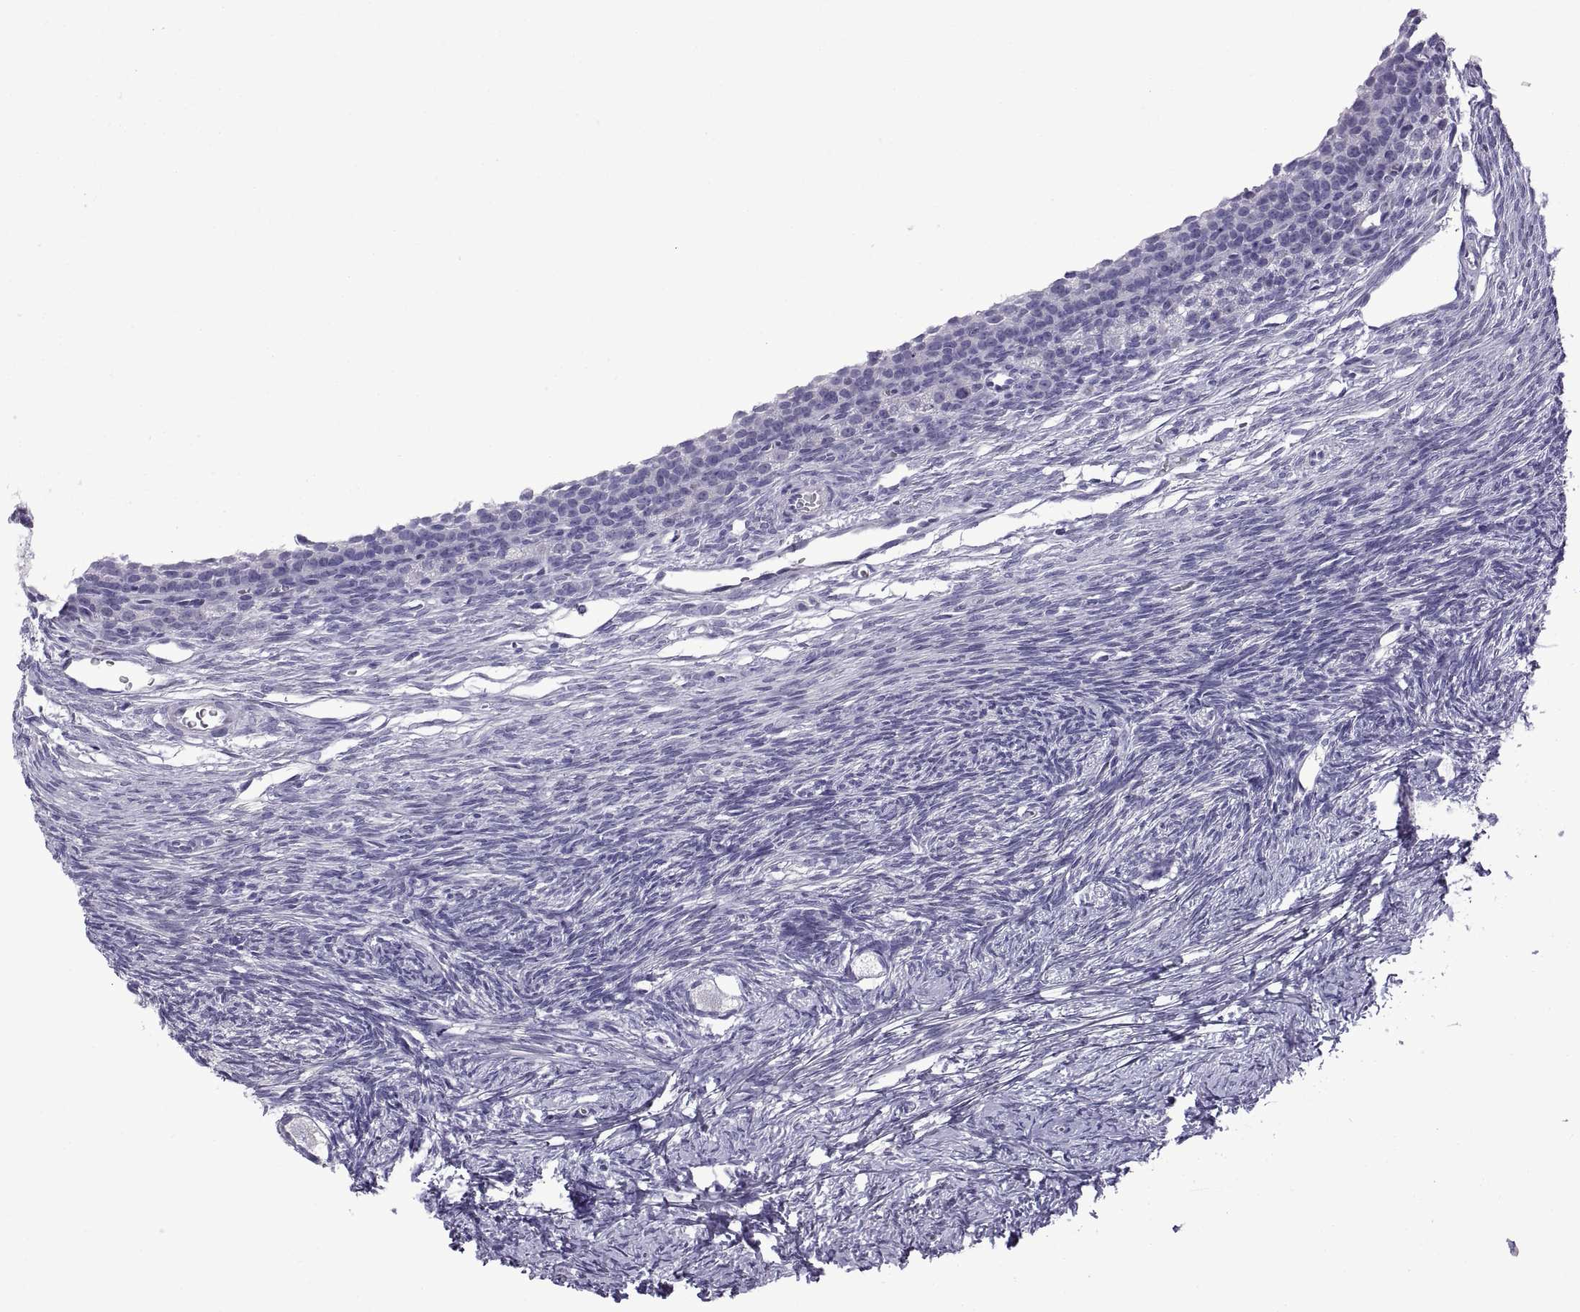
{"staining": {"intensity": "negative", "quantity": "none", "location": "none"}, "tissue": "ovary", "cell_type": "Follicle cells", "image_type": "normal", "snomed": [{"axis": "morphology", "description": "Normal tissue, NOS"}, {"axis": "topography", "description": "Ovary"}], "caption": "Follicle cells show no significant protein staining in benign ovary. (DAB (3,3'-diaminobenzidine) immunohistochemistry with hematoxylin counter stain).", "gene": "SPDYE10", "patient": {"sex": "female", "age": 27}}